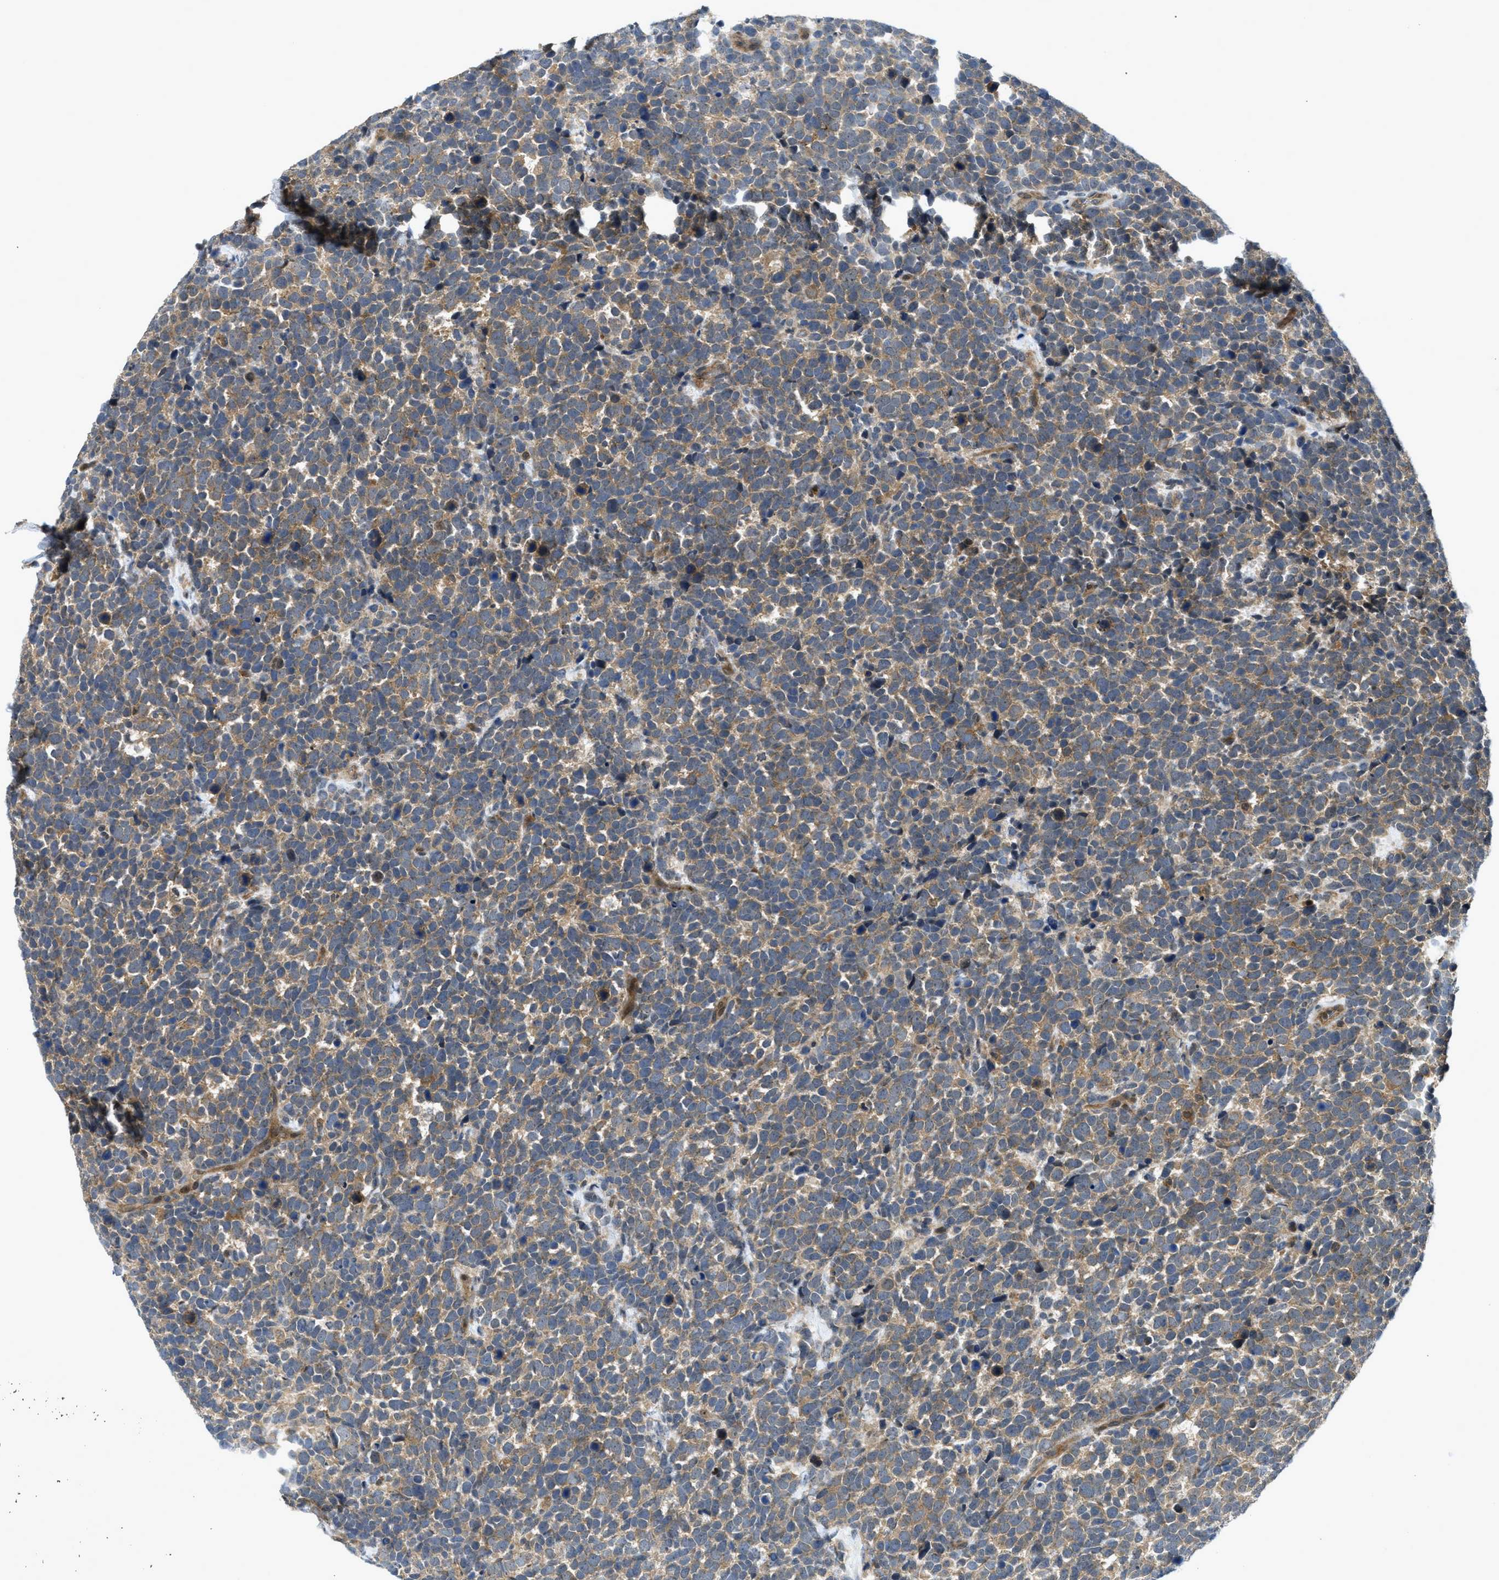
{"staining": {"intensity": "moderate", "quantity": ">75%", "location": "cytoplasmic/membranous"}, "tissue": "urothelial cancer", "cell_type": "Tumor cells", "image_type": "cancer", "snomed": [{"axis": "morphology", "description": "Urothelial carcinoma, High grade"}, {"axis": "topography", "description": "Urinary bladder"}], "caption": "Urothelial cancer was stained to show a protein in brown. There is medium levels of moderate cytoplasmic/membranous staining in approximately >75% of tumor cells.", "gene": "DNAJC28", "patient": {"sex": "female", "age": 82}}